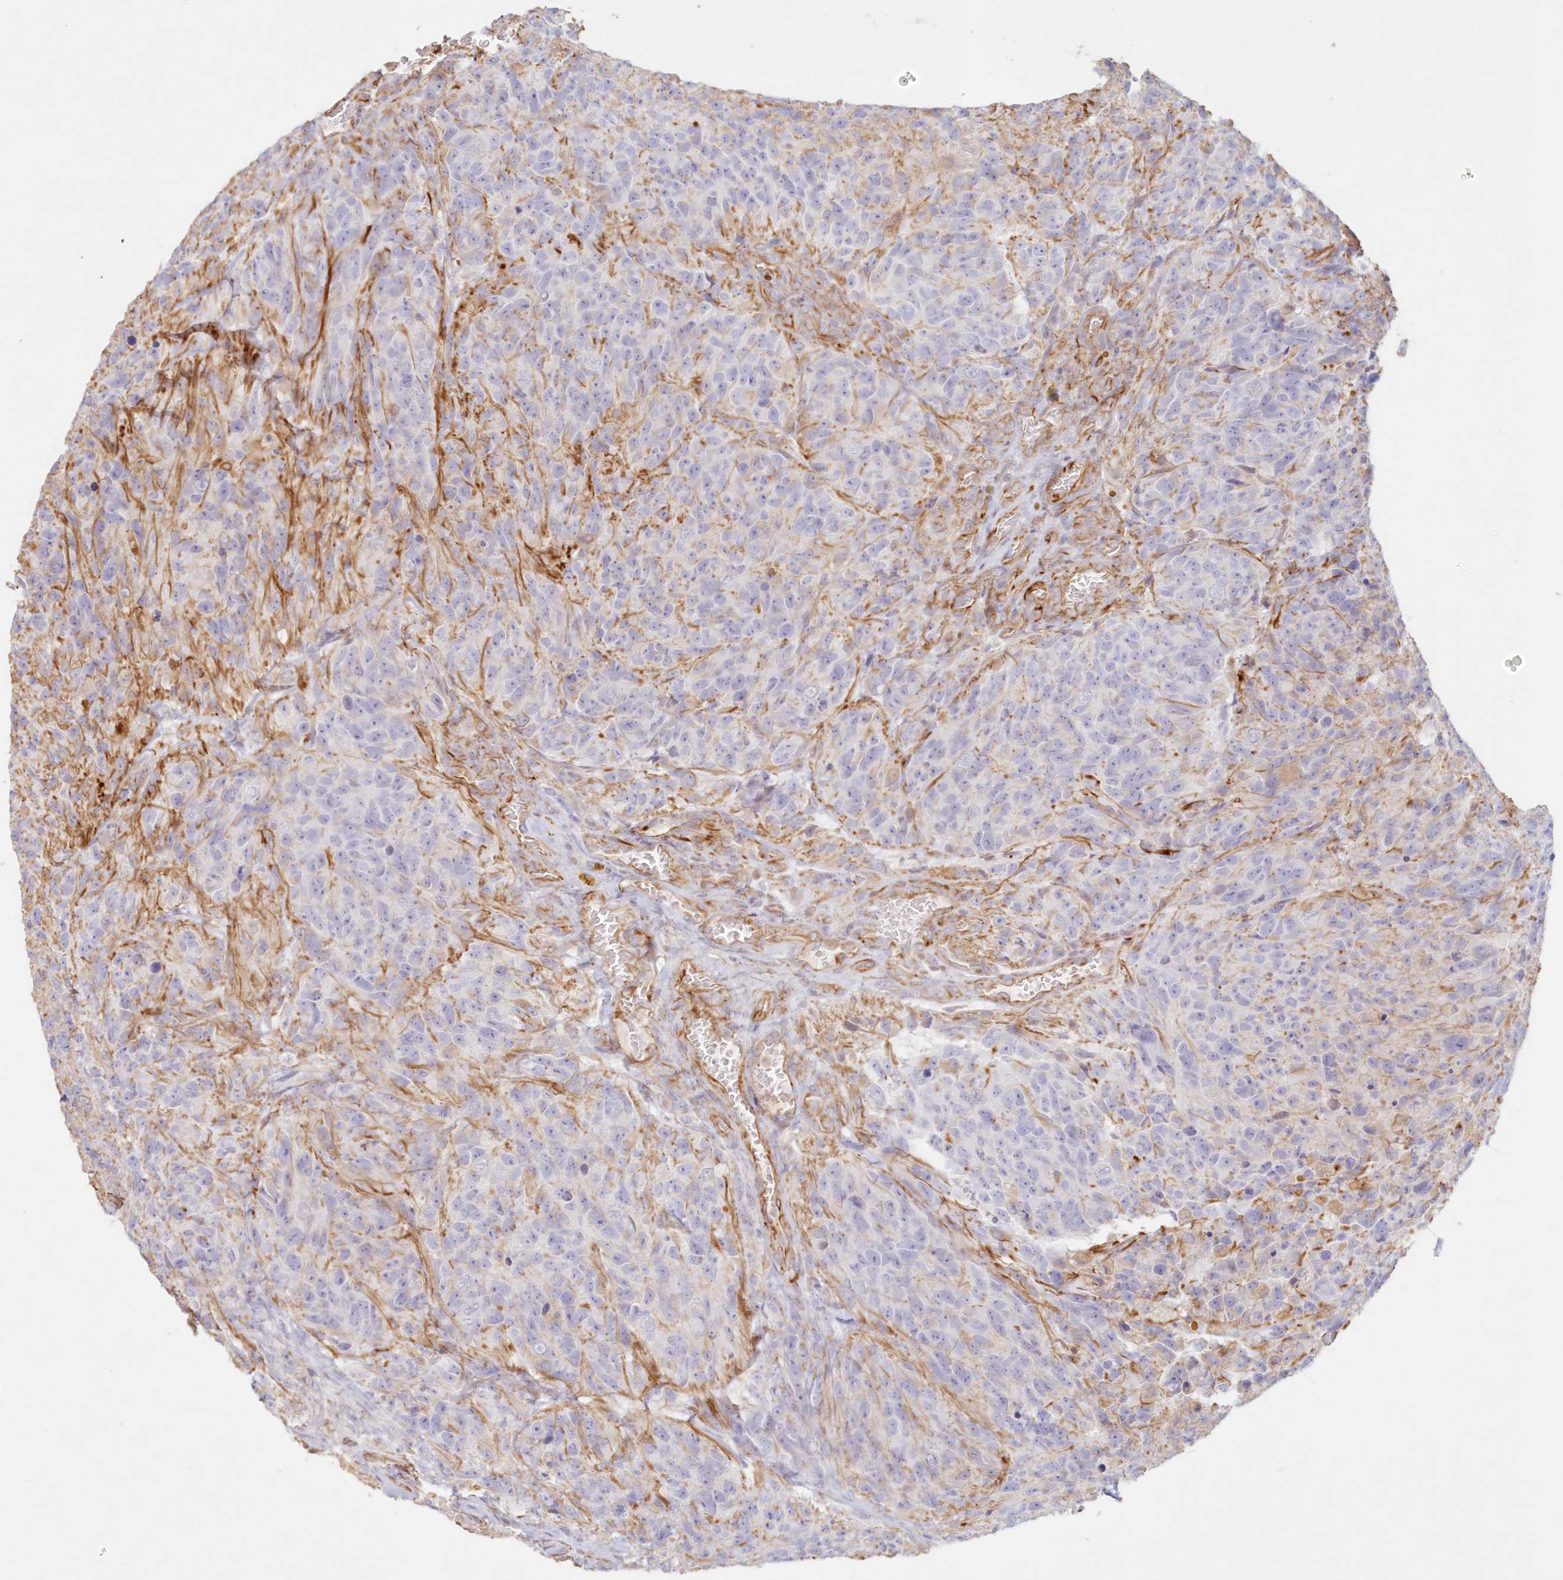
{"staining": {"intensity": "negative", "quantity": "none", "location": "none"}, "tissue": "glioma", "cell_type": "Tumor cells", "image_type": "cancer", "snomed": [{"axis": "morphology", "description": "Glioma, malignant, High grade"}, {"axis": "topography", "description": "Brain"}], "caption": "Tumor cells show no significant positivity in glioma.", "gene": "DMRTB1", "patient": {"sex": "male", "age": 69}}